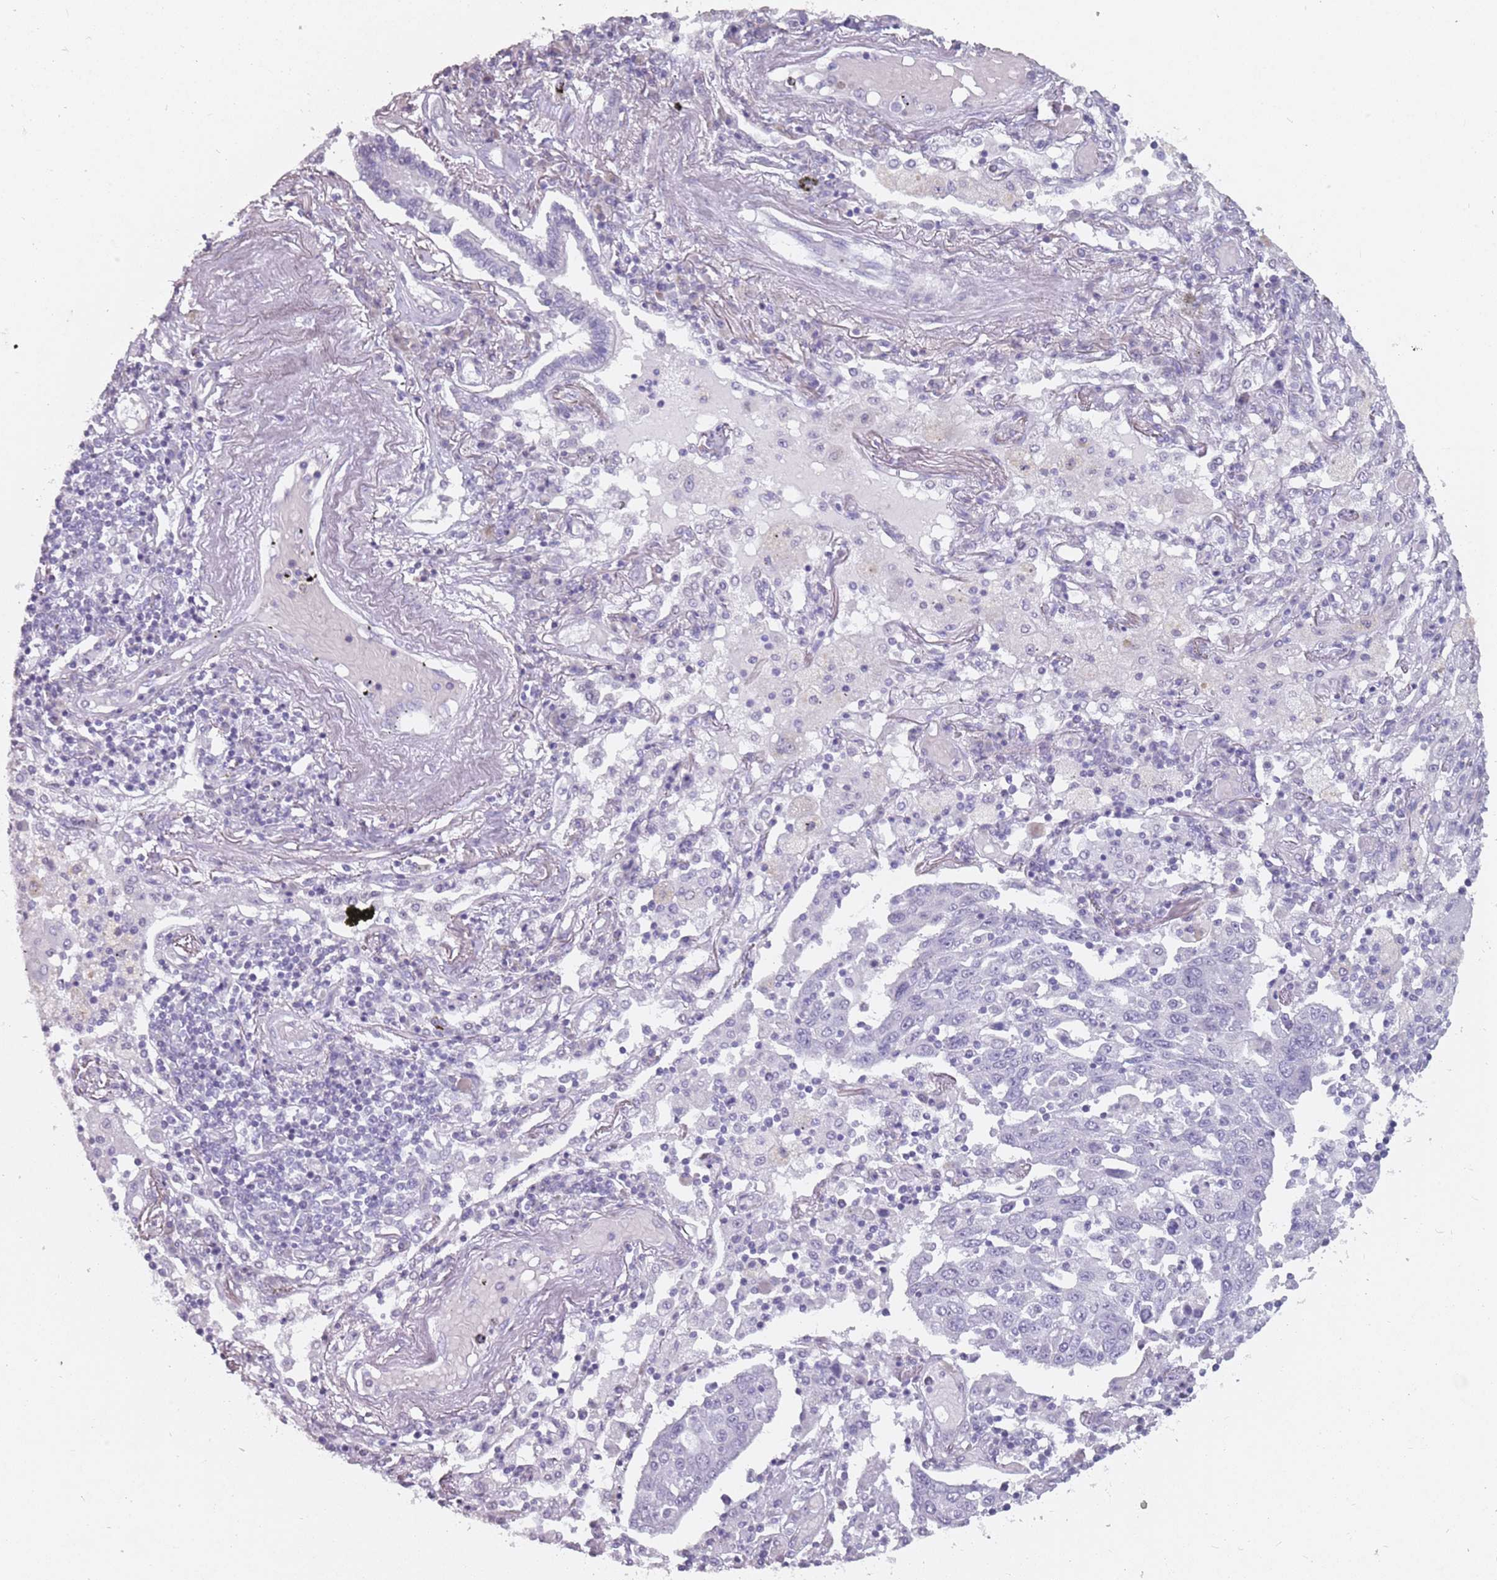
{"staining": {"intensity": "negative", "quantity": "none", "location": "none"}, "tissue": "lung cancer", "cell_type": "Tumor cells", "image_type": "cancer", "snomed": [{"axis": "morphology", "description": "Squamous cell carcinoma, NOS"}, {"axis": "topography", "description": "Lung"}], "caption": "An image of lung cancer stained for a protein exhibits no brown staining in tumor cells. Brightfield microscopy of immunohistochemistry stained with DAB (brown) and hematoxylin (blue), captured at high magnification.", "gene": "DDX4", "patient": {"sex": "male", "age": 65}}